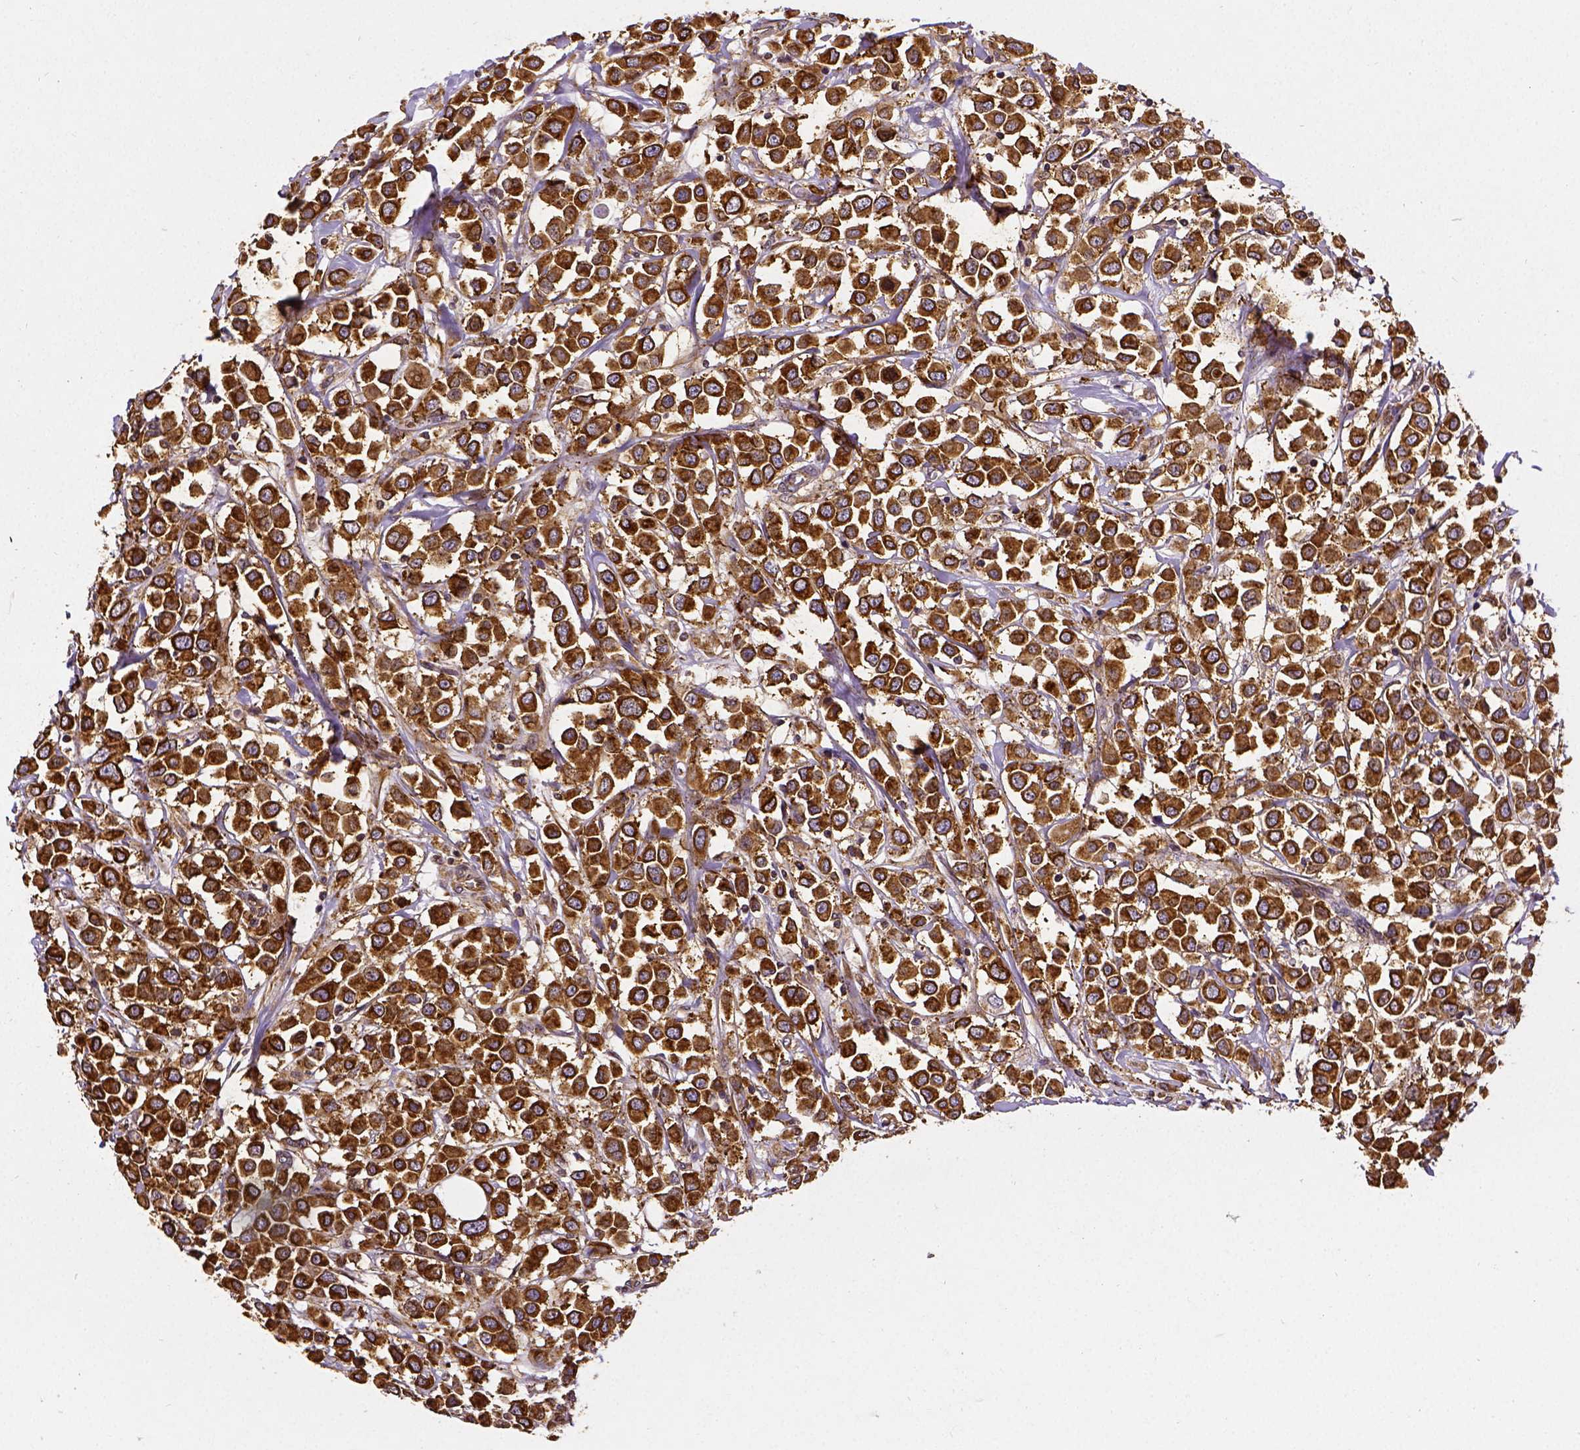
{"staining": {"intensity": "strong", "quantity": ">75%", "location": "cytoplasmic/membranous"}, "tissue": "breast cancer", "cell_type": "Tumor cells", "image_type": "cancer", "snomed": [{"axis": "morphology", "description": "Duct carcinoma"}, {"axis": "topography", "description": "Breast"}], "caption": "Strong cytoplasmic/membranous protein staining is identified in approximately >75% of tumor cells in breast cancer. (DAB (3,3'-diaminobenzidine) = brown stain, brightfield microscopy at high magnification).", "gene": "MTDH", "patient": {"sex": "female", "age": 61}}